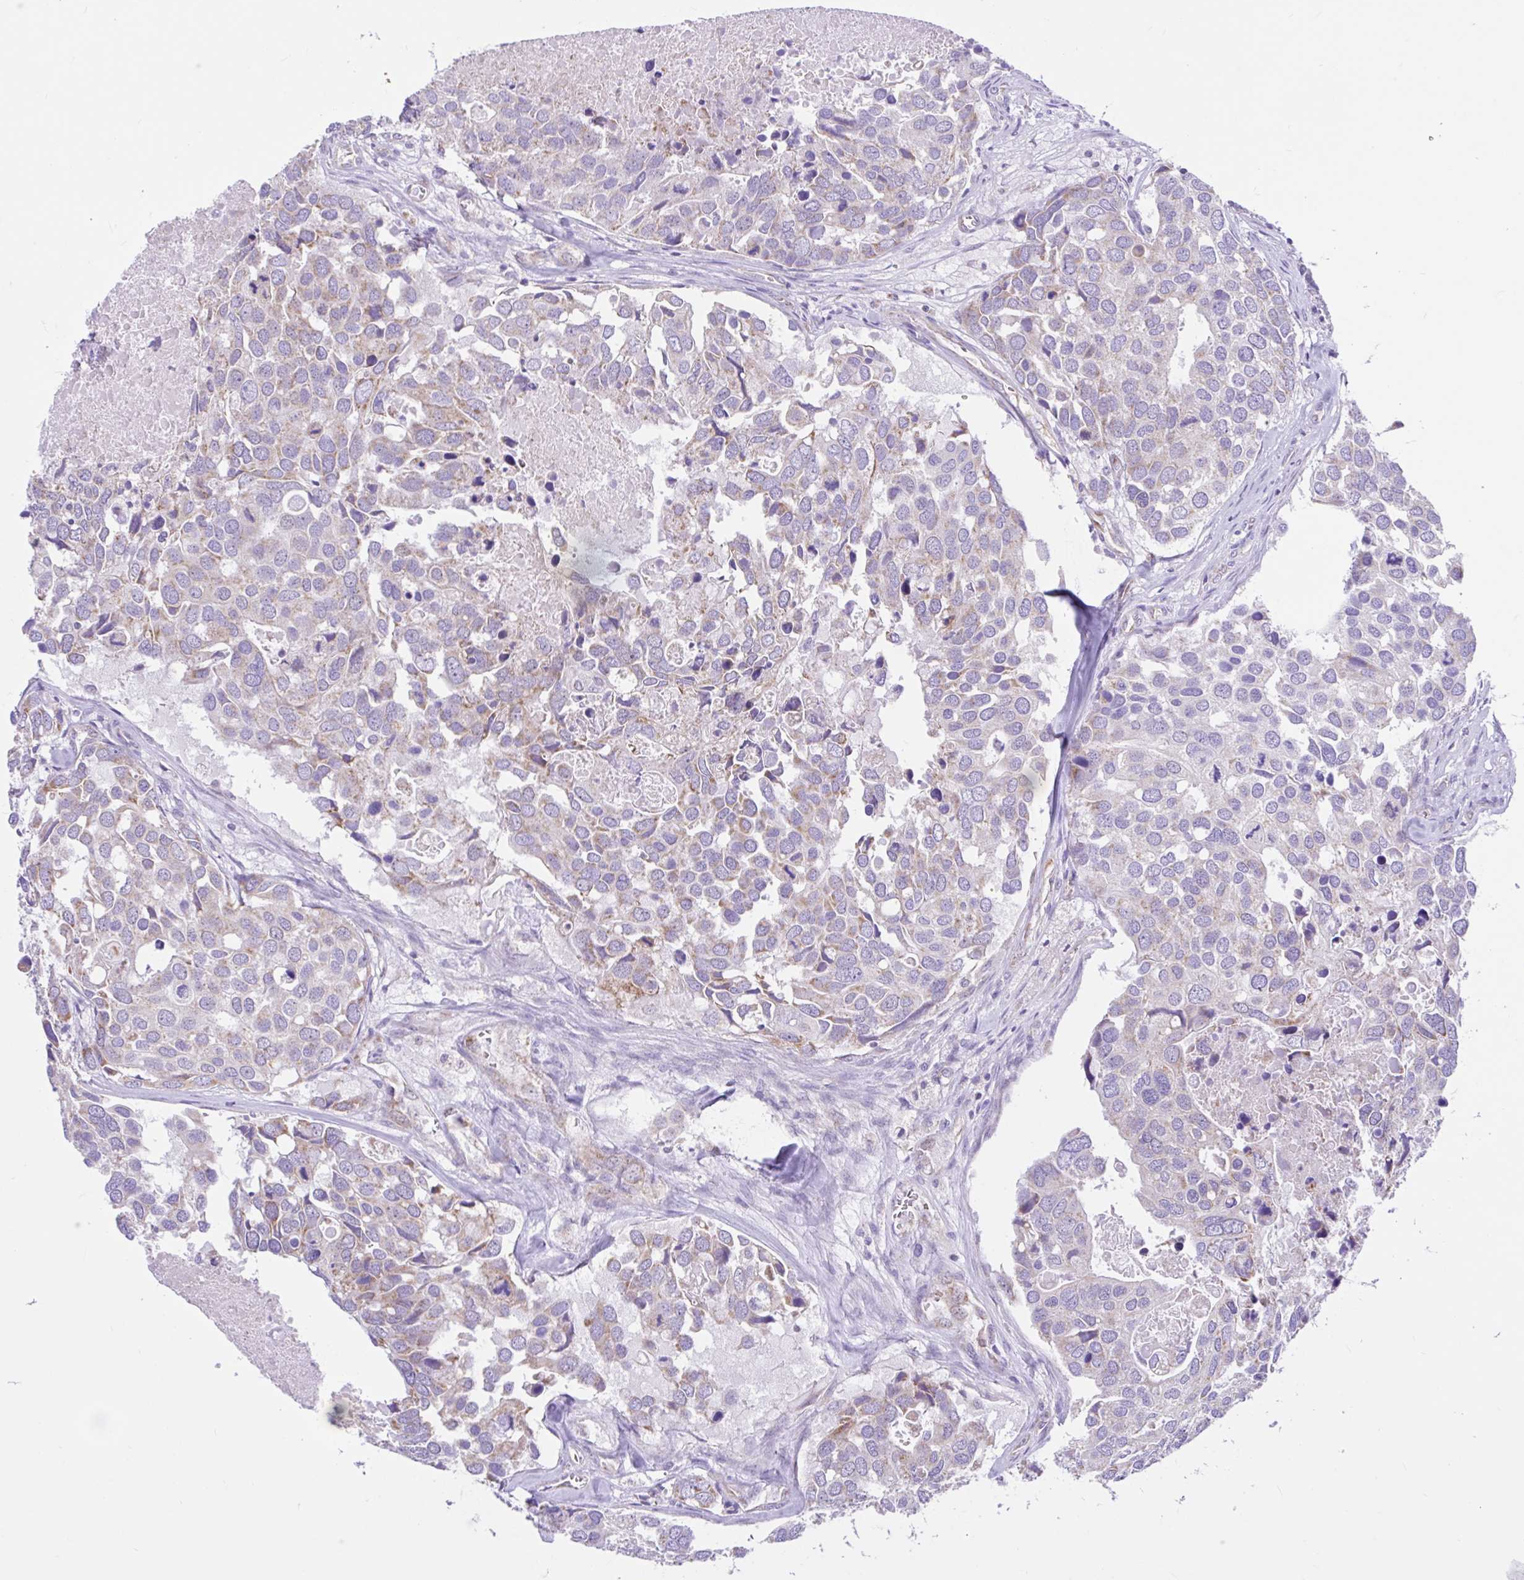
{"staining": {"intensity": "weak", "quantity": "25%-75%", "location": "cytoplasmic/membranous"}, "tissue": "breast cancer", "cell_type": "Tumor cells", "image_type": "cancer", "snomed": [{"axis": "morphology", "description": "Duct carcinoma"}, {"axis": "topography", "description": "Breast"}], "caption": "High-magnification brightfield microscopy of breast infiltrating ductal carcinoma stained with DAB (brown) and counterstained with hematoxylin (blue). tumor cells exhibit weak cytoplasmic/membranous positivity is appreciated in approximately25%-75% of cells. Using DAB (3,3'-diaminobenzidine) (brown) and hematoxylin (blue) stains, captured at high magnification using brightfield microscopy.", "gene": "NDUFS2", "patient": {"sex": "female", "age": 83}}